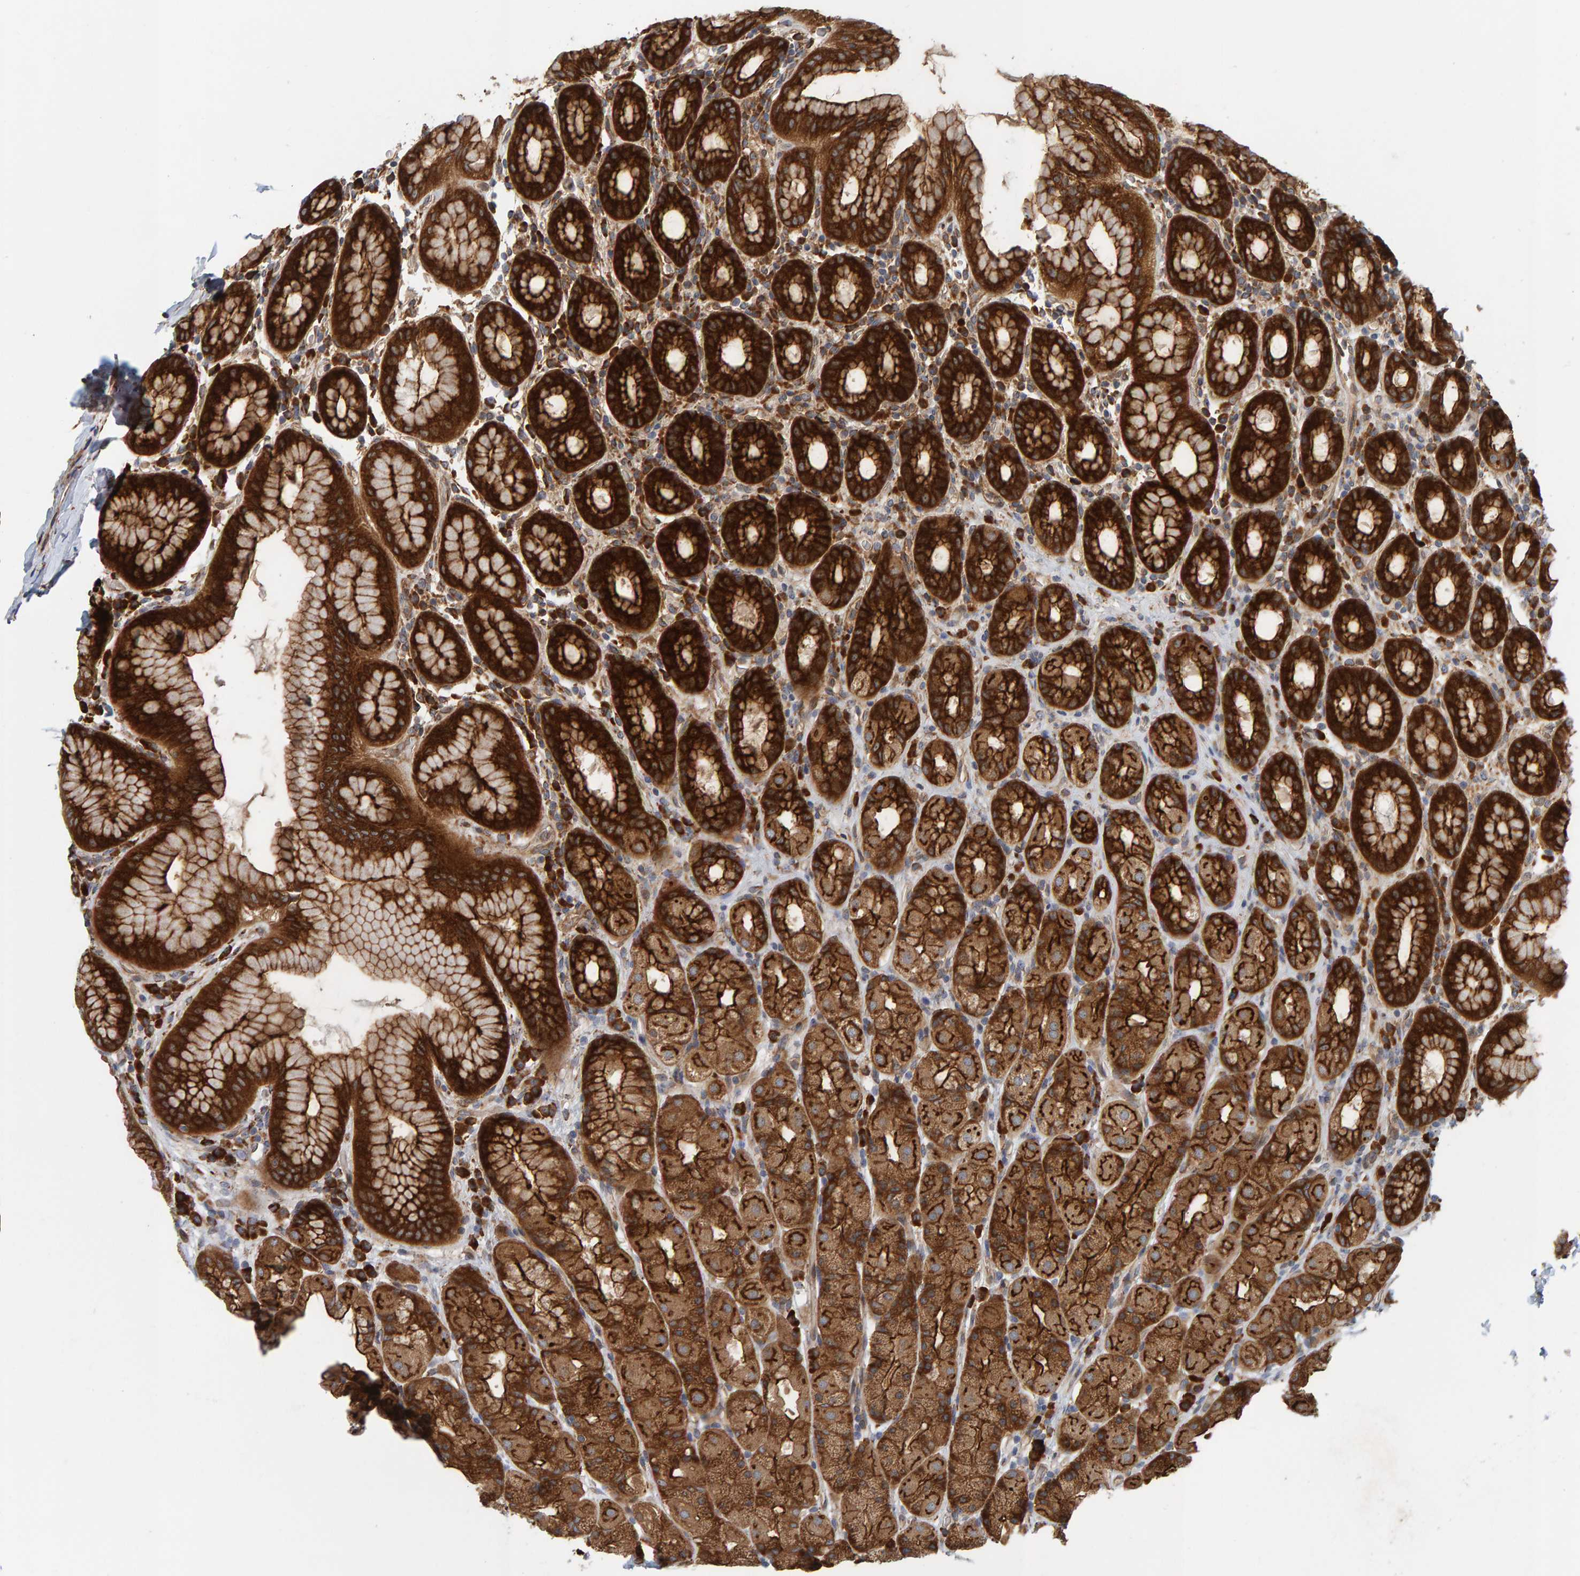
{"staining": {"intensity": "strong", "quantity": ">75%", "location": "cytoplasmic/membranous"}, "tissue": "stomach", "cell_type": "Glandular cells", "image_type": "normal", "snomed": [{"axis": "morphology", "description": "Normal tissue, NOS"}, {"axis": "topography", "description": "Stomach, upper"}], "caption": "IHC photomicrograph of benign human stomach stained for a protein (brown), which reveals high levels of strong cytoplasmic/membranous expression in approximately >75% of glandular cells.", "gene": "BAIAP2", "patient": {"sex": "male", "age": 68}}